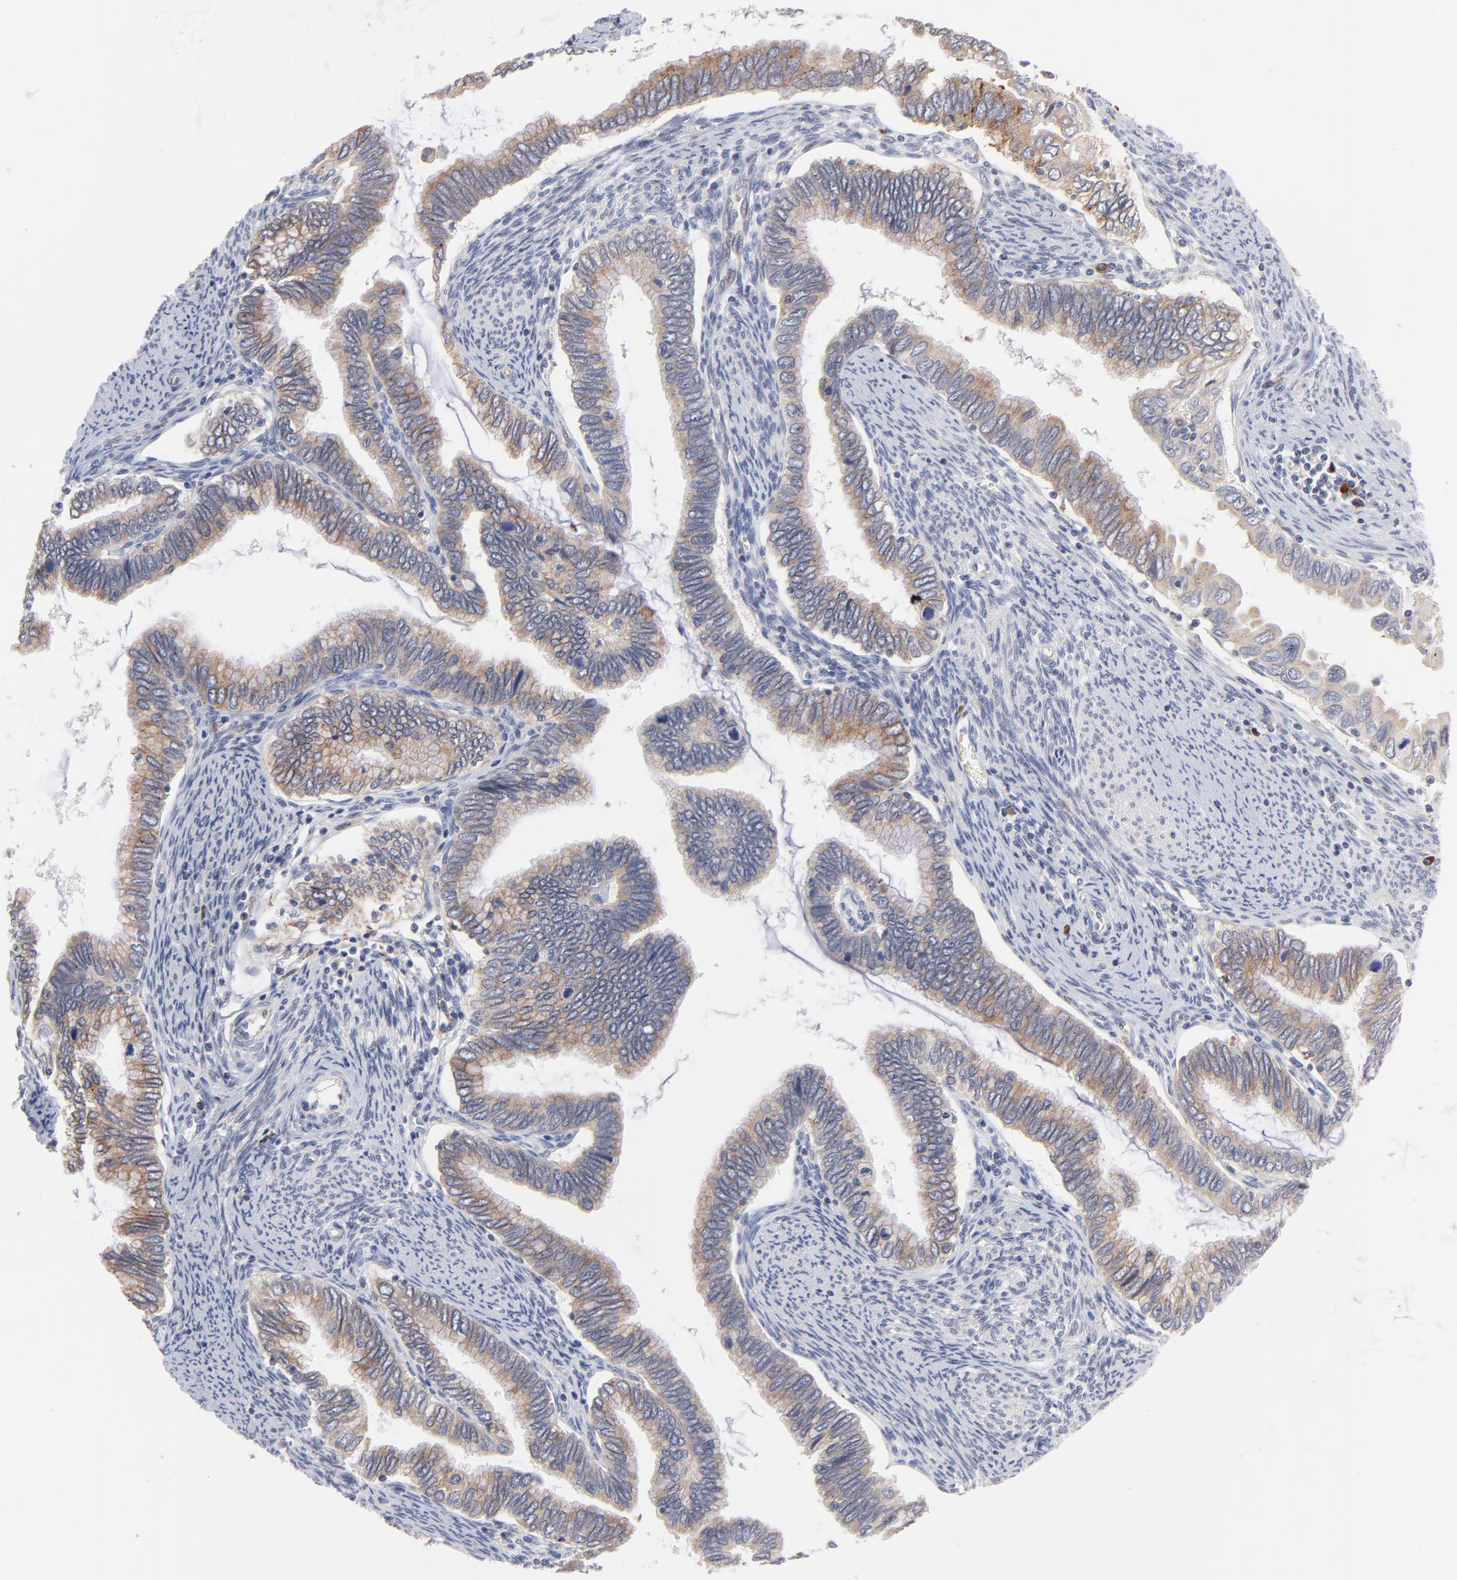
{"staining": {"intensity": "weak", "quantity": ">75%", "location": "cytoplasmic/membranous"}, "tissue": "cervical cancer", "cell_type": "Tumor cells", "image_type": "cancer", "snomed": [{"axis": "morphology", "description": "Adenocarcinoma, NOS"}, {"axis": "topography", "description": "Cervix"}], "caption": "High-power microscopy captured an immunohistochemistry micrograph of adenocarcinoma (cervical), revealing weak cytoplasmic/membranous expression in approximately >75% of tumor cells. (brown staining indicates protein expression, while blue staining denotes nuclei).", "gene": "TRIM22", "patient": {"sex": "female", "age": 49}}